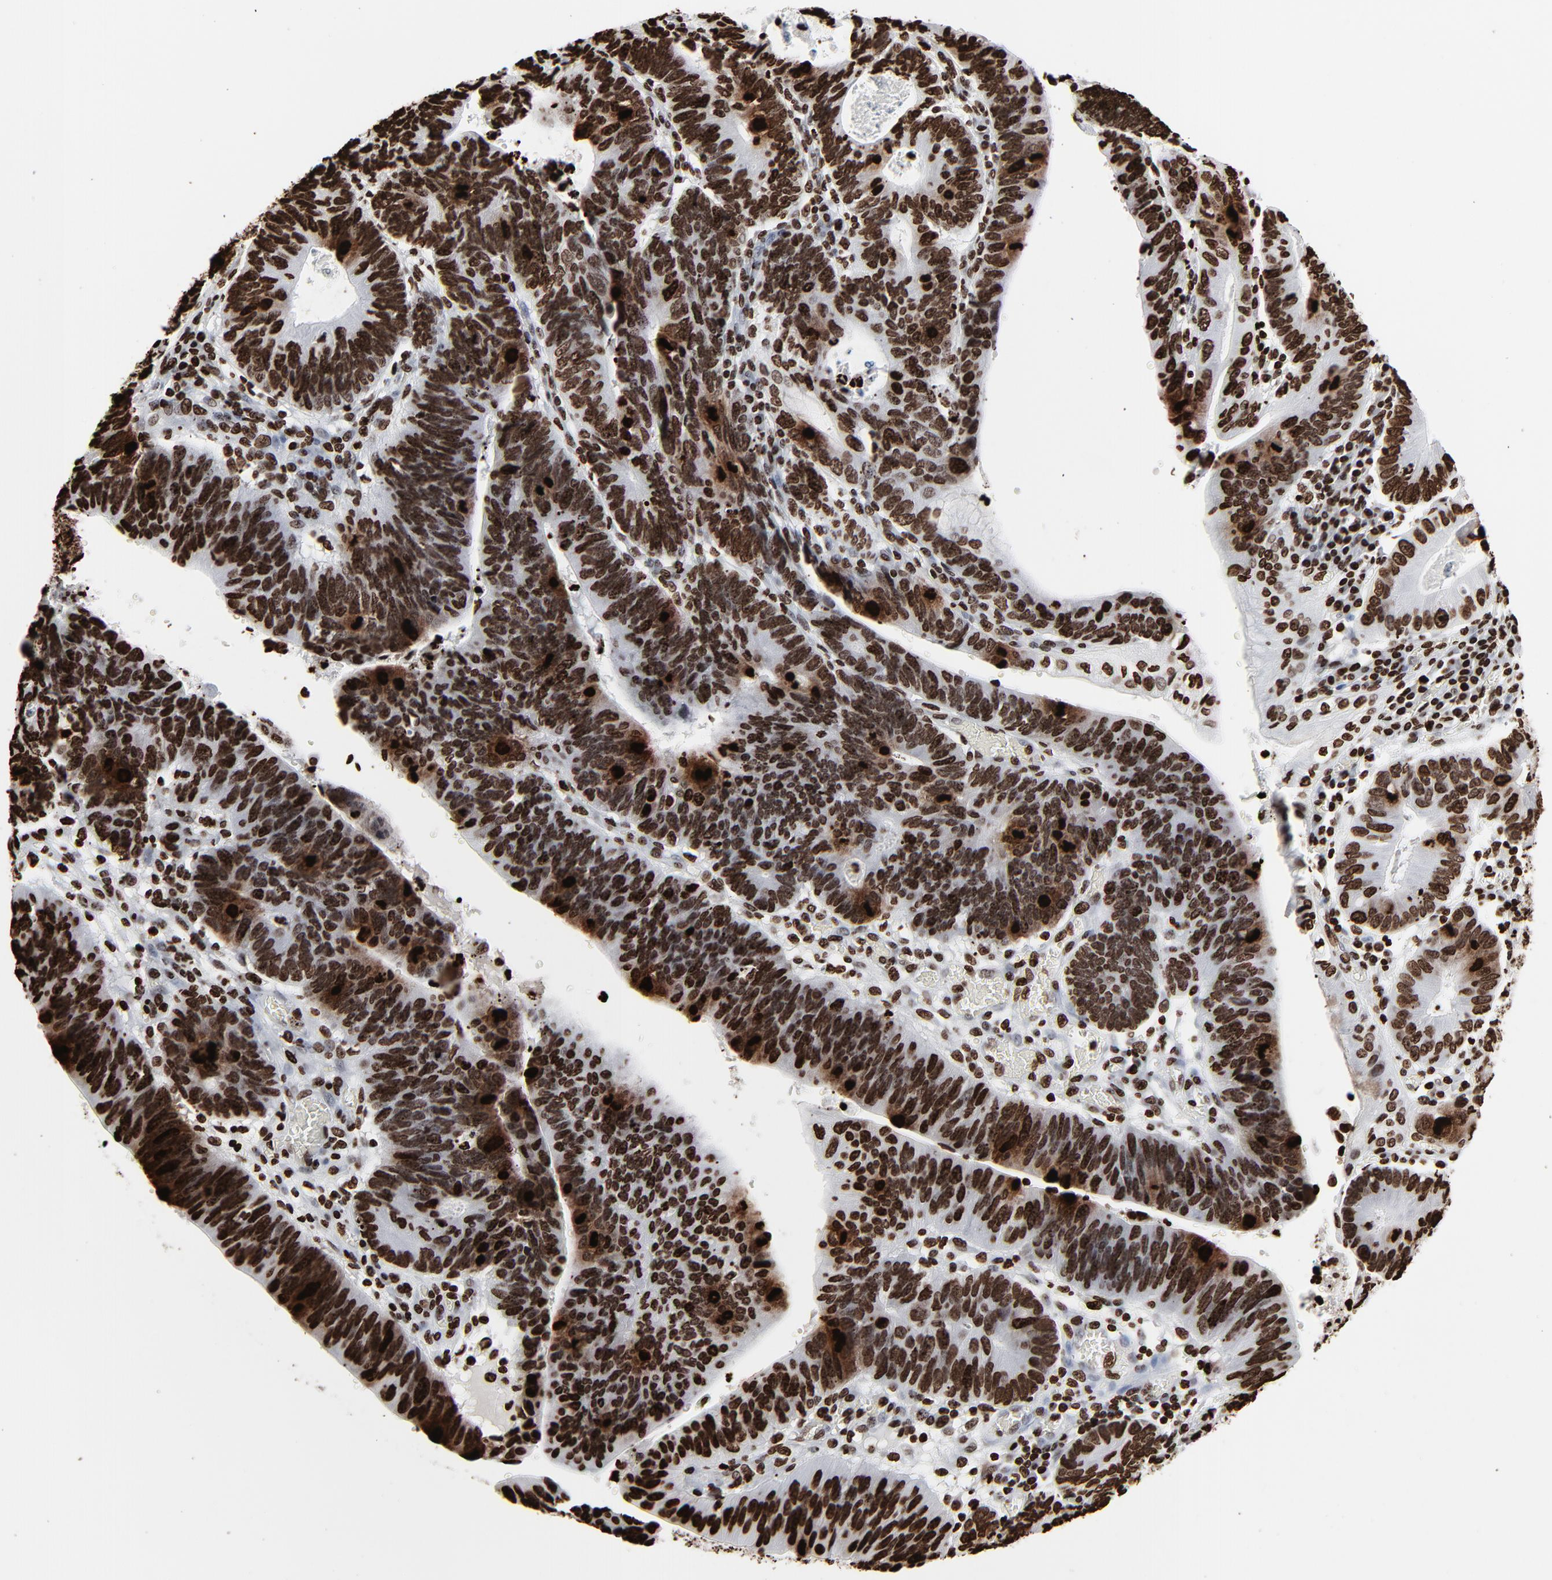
{"staining": {"intensity": "strong", "quantity": ">75%", "location": "nuclear"}, "tissue": "stomach cancer", "cell_type": "Tumor cells", "image_type": "cancer", "snomed": [{"axis": "morphology", "description": "Adenocarcinoma, NOS"}, {"axis": "topography", "description": "Stomach"}], "caption": "High-power microscopy captured an immunohistochemistry histopathology image of adenocarcinoma (stomach), revealing strong nuclear staining in approximately >75% of tumor cells.", "gene": "H3-4", "patient": {"sex": "male", "age": 59}}